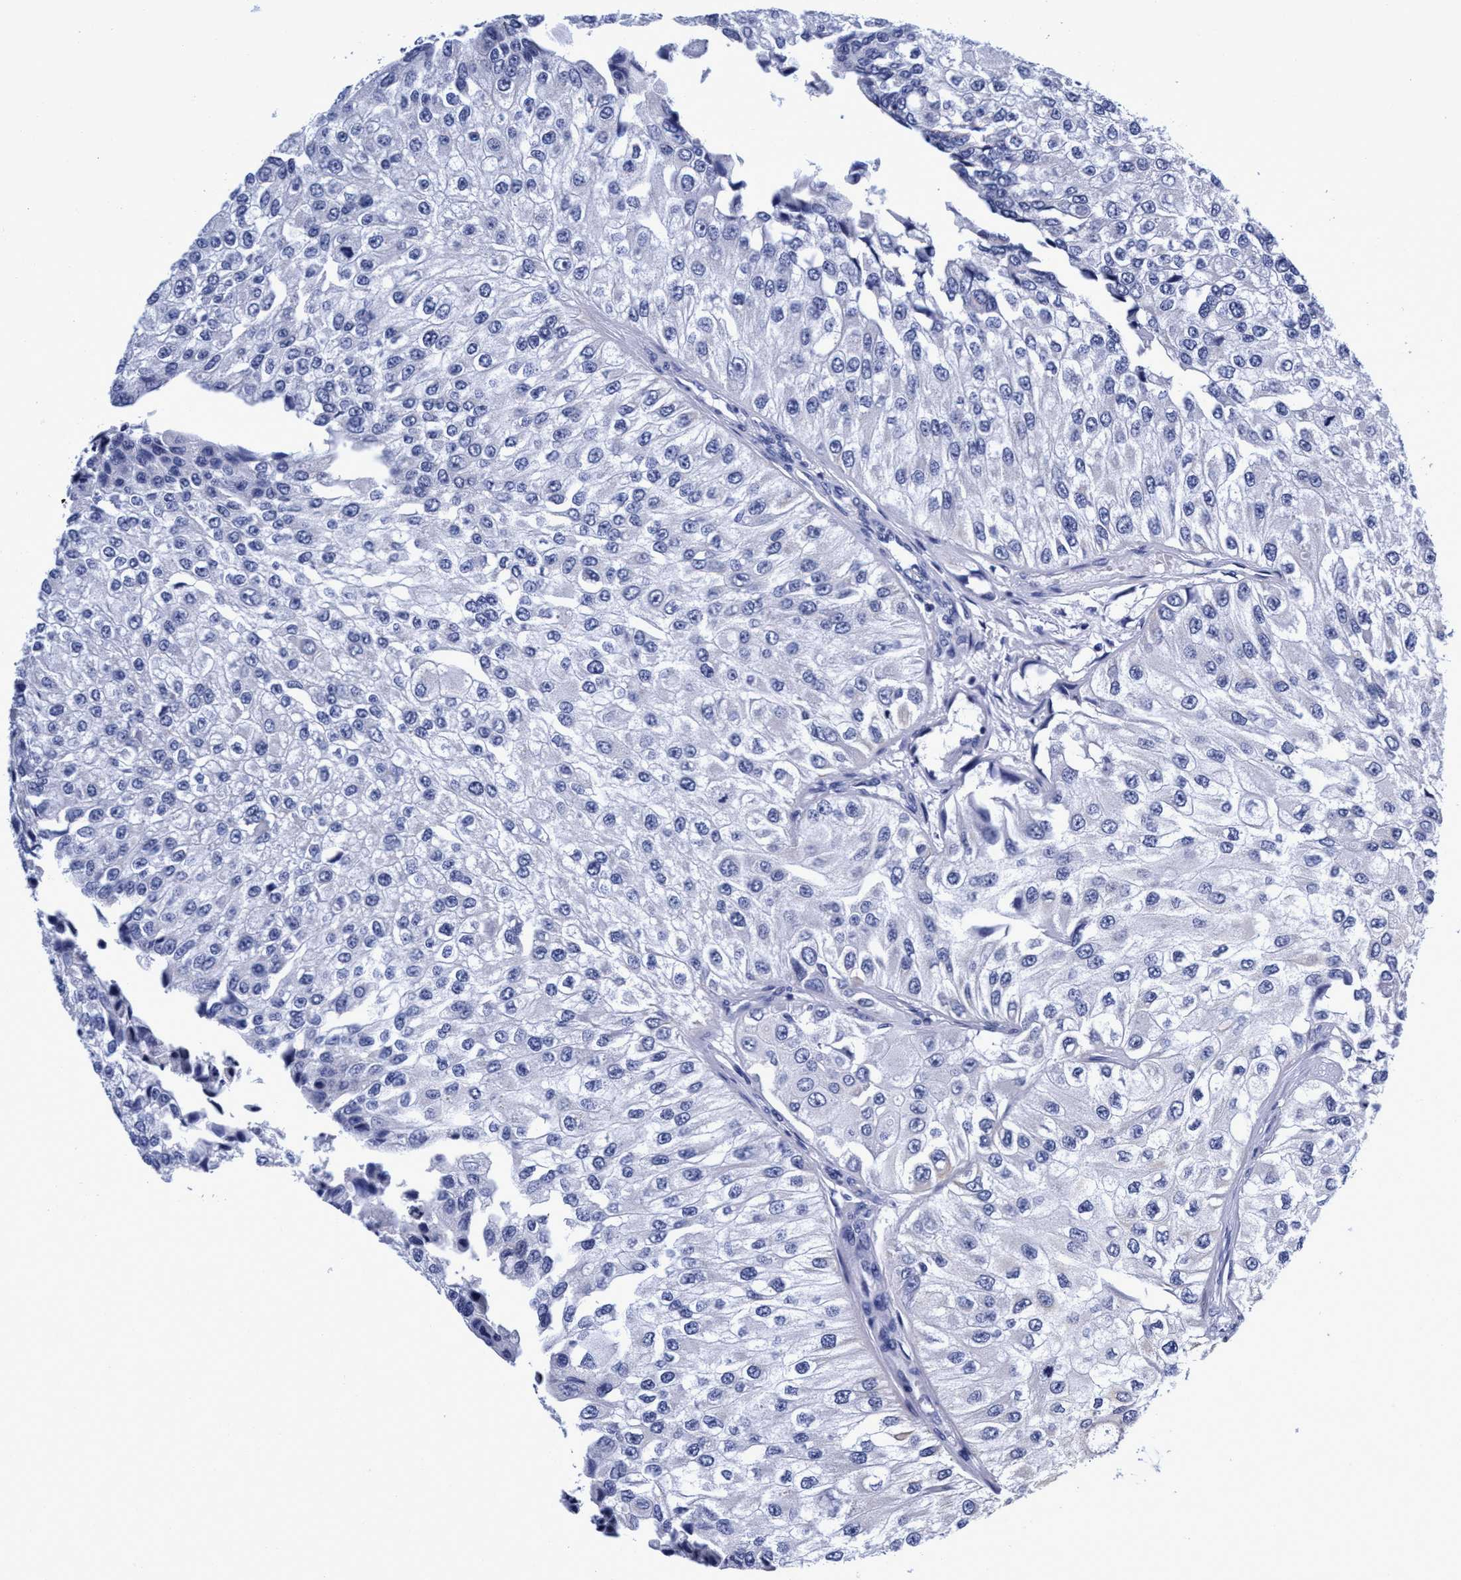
{"staining": {"intensity": "negative", "quantity": "none", "location": "none"}, "tissue": "urothelial cancer", "cell_type": "Tumor cells", "image_type": "cancer", "snomed": [{"axis": "morphology", "description": "Urothelial carcinoma, High grade"}, {"axis": "topography", "description": "Kidney"}, {"axis": "topography", "description": "Urinary bladder"}], "caption": "The immunohistochemistry (IHC) histopathology image has no significant expression in tumor cells of urothelial cancer tissue. (DAB (3,3'-diaminobenzidine) immunohistochemistry, high magnification).", "gene": "PLPPR1", "patient": {"sex": "male", "age": 77}}